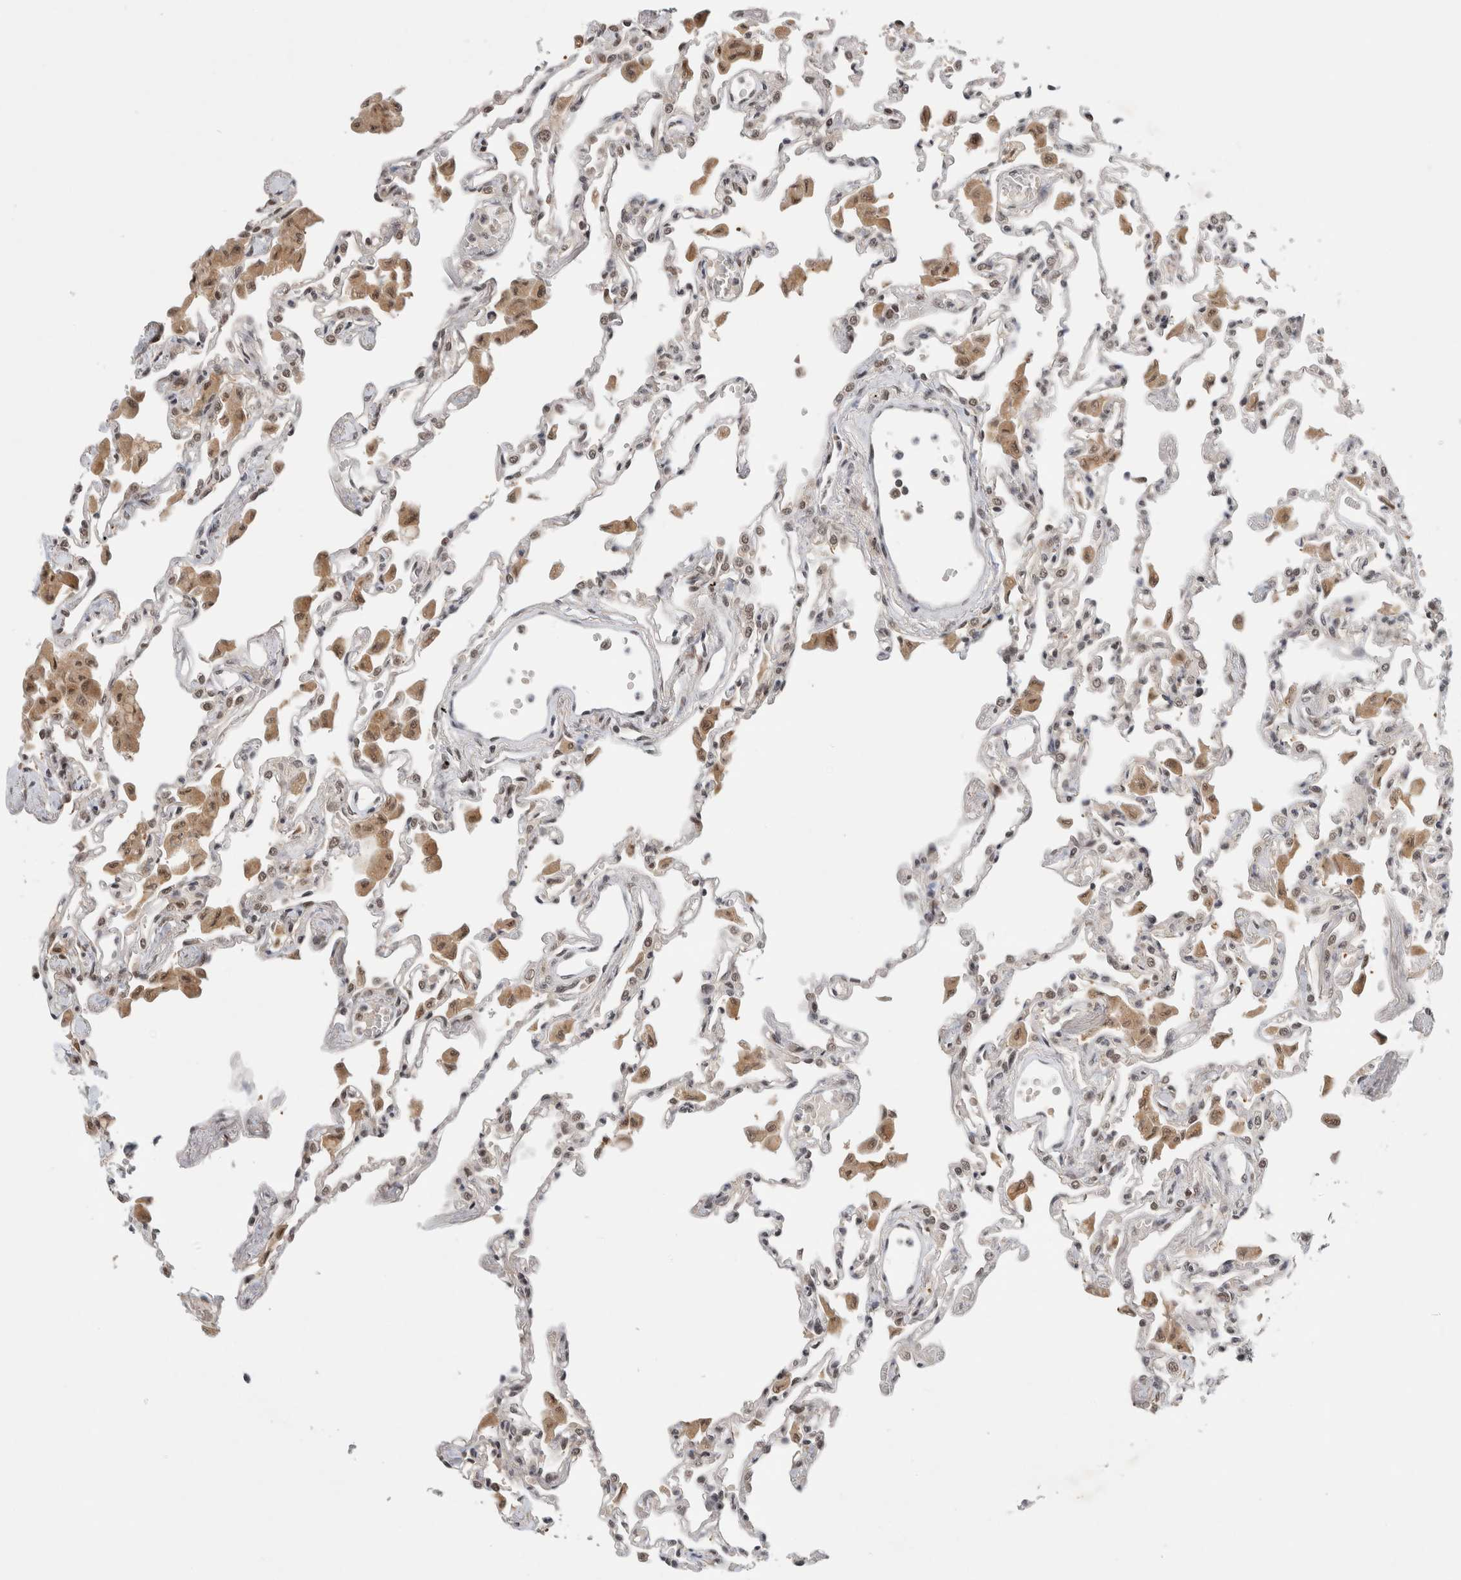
{"staining": {"intensity": "weak", "quantity": "25%-75%", "location": "nuclear"}, "tissue": "lung", "cell_type": "Alveolar cells", "image_type": "normal", "snomed": [{"axis": "morphology", "description": "Normal tissue, NOS"}, {"axis": "topography", "description": "Bronchus"}, {"axis": "topography", "description": "Lung"}], "caption": "Immunohistochemistry micrograph of normal lung stained for a protein (brown), which displays low levels of weak nuclear expression in approximately 25%-75% of alveolar cells.", "gene": "NCAPG2", "patient": {"sex": "female", "age": 49}}